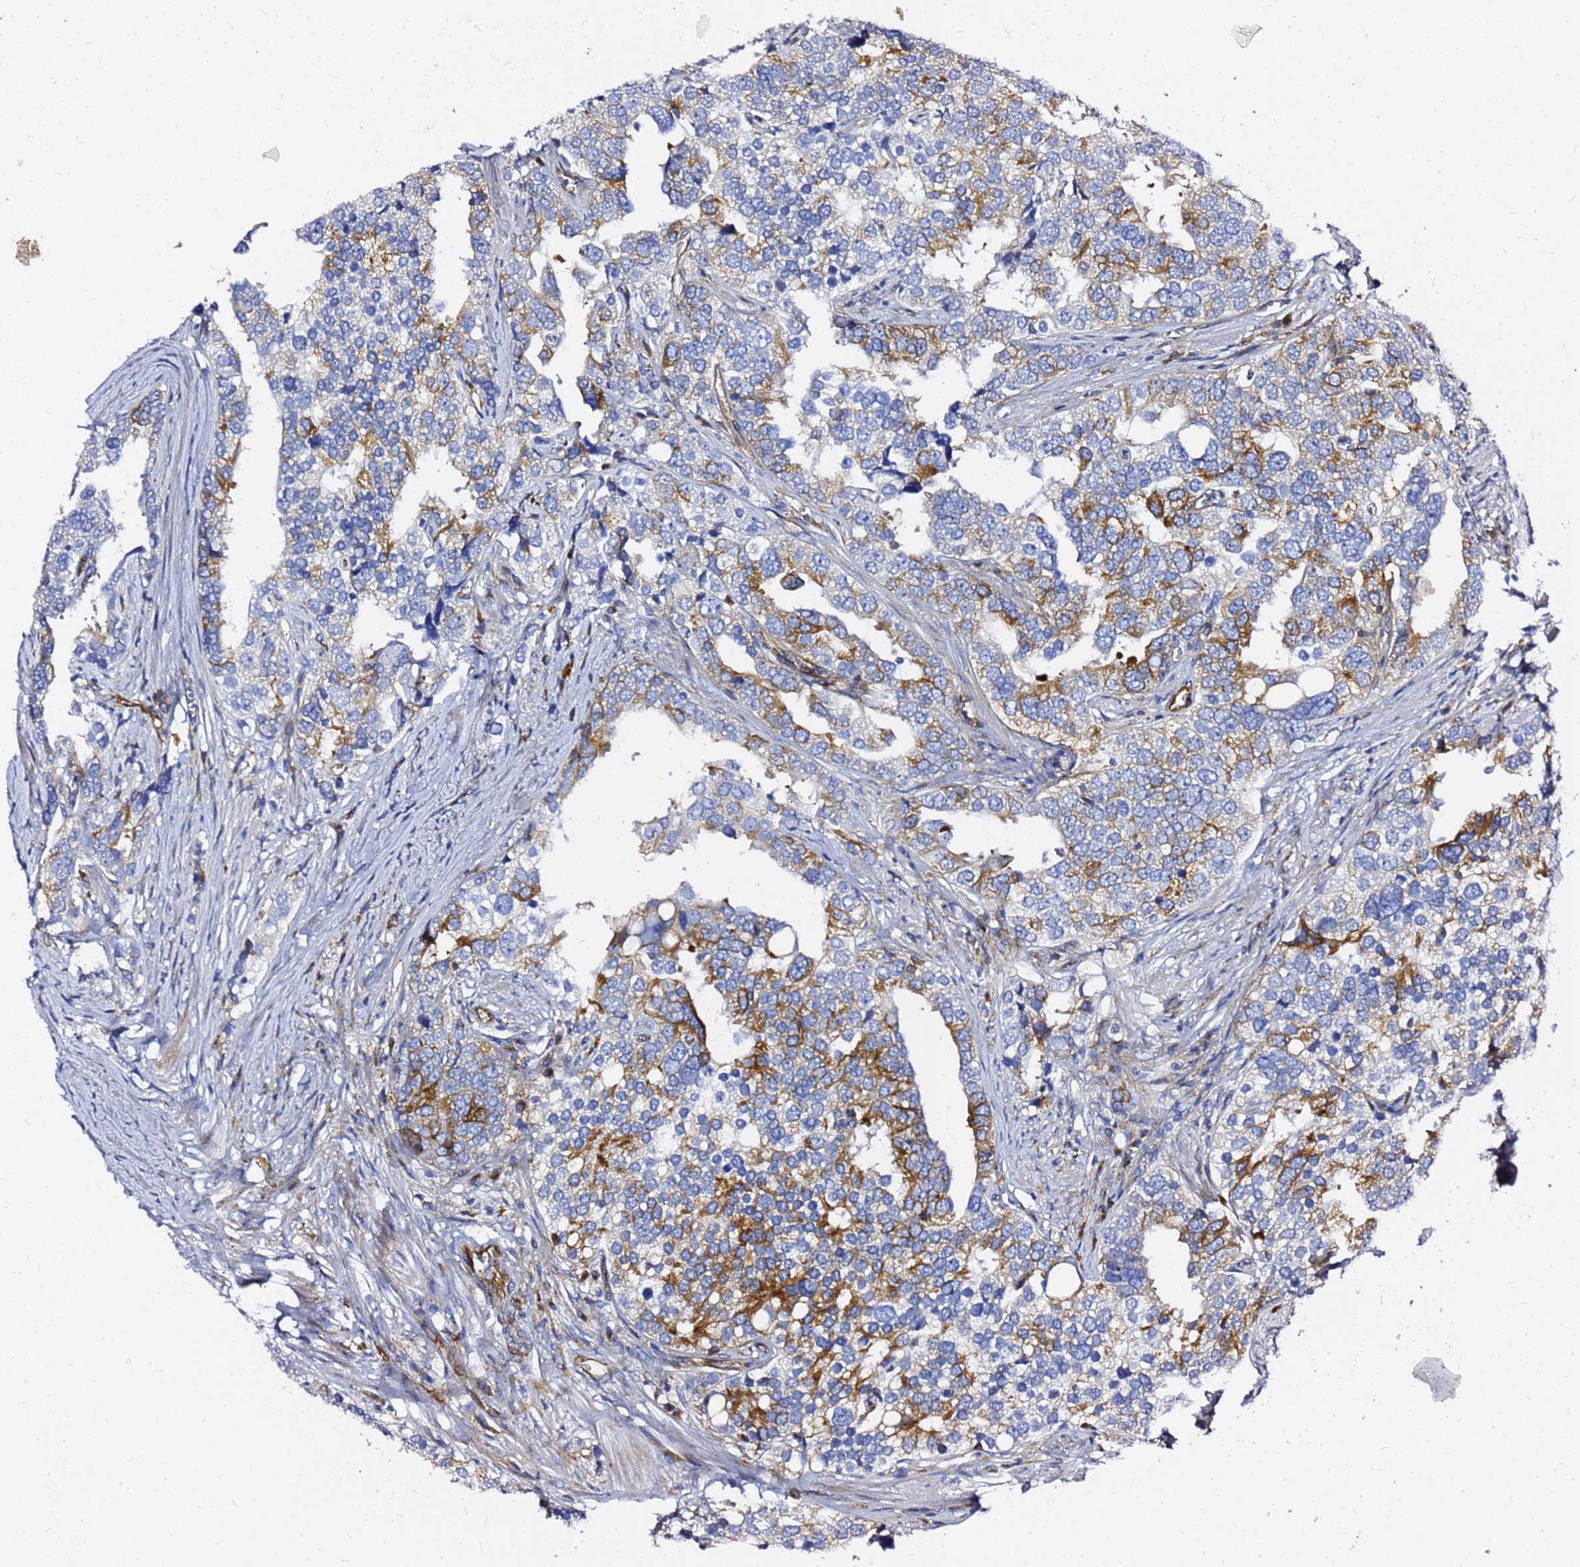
{"staining": {"intensity": "strong", "quantity": "25%-75%", "location": "cytoplasmic/membranous"}, "tissue": "prostate cancer", "cell_type": "Tumor cells", "image_type": "cancer", "snomed": [{"axis": "morphology", "description": "Adenocarcinoma, High grade"}, {"axis": "topography", "description": "Prostate"}], "caption": "Human prostate adenocarcinoma (high-grade) stained with a brown dye reveals strong cytoplasmic/membranous positive staining in approximately 25%-75% of tumor cells.", "gene": "TUBA8", "patient": {"sex": "male", "age": 71}}